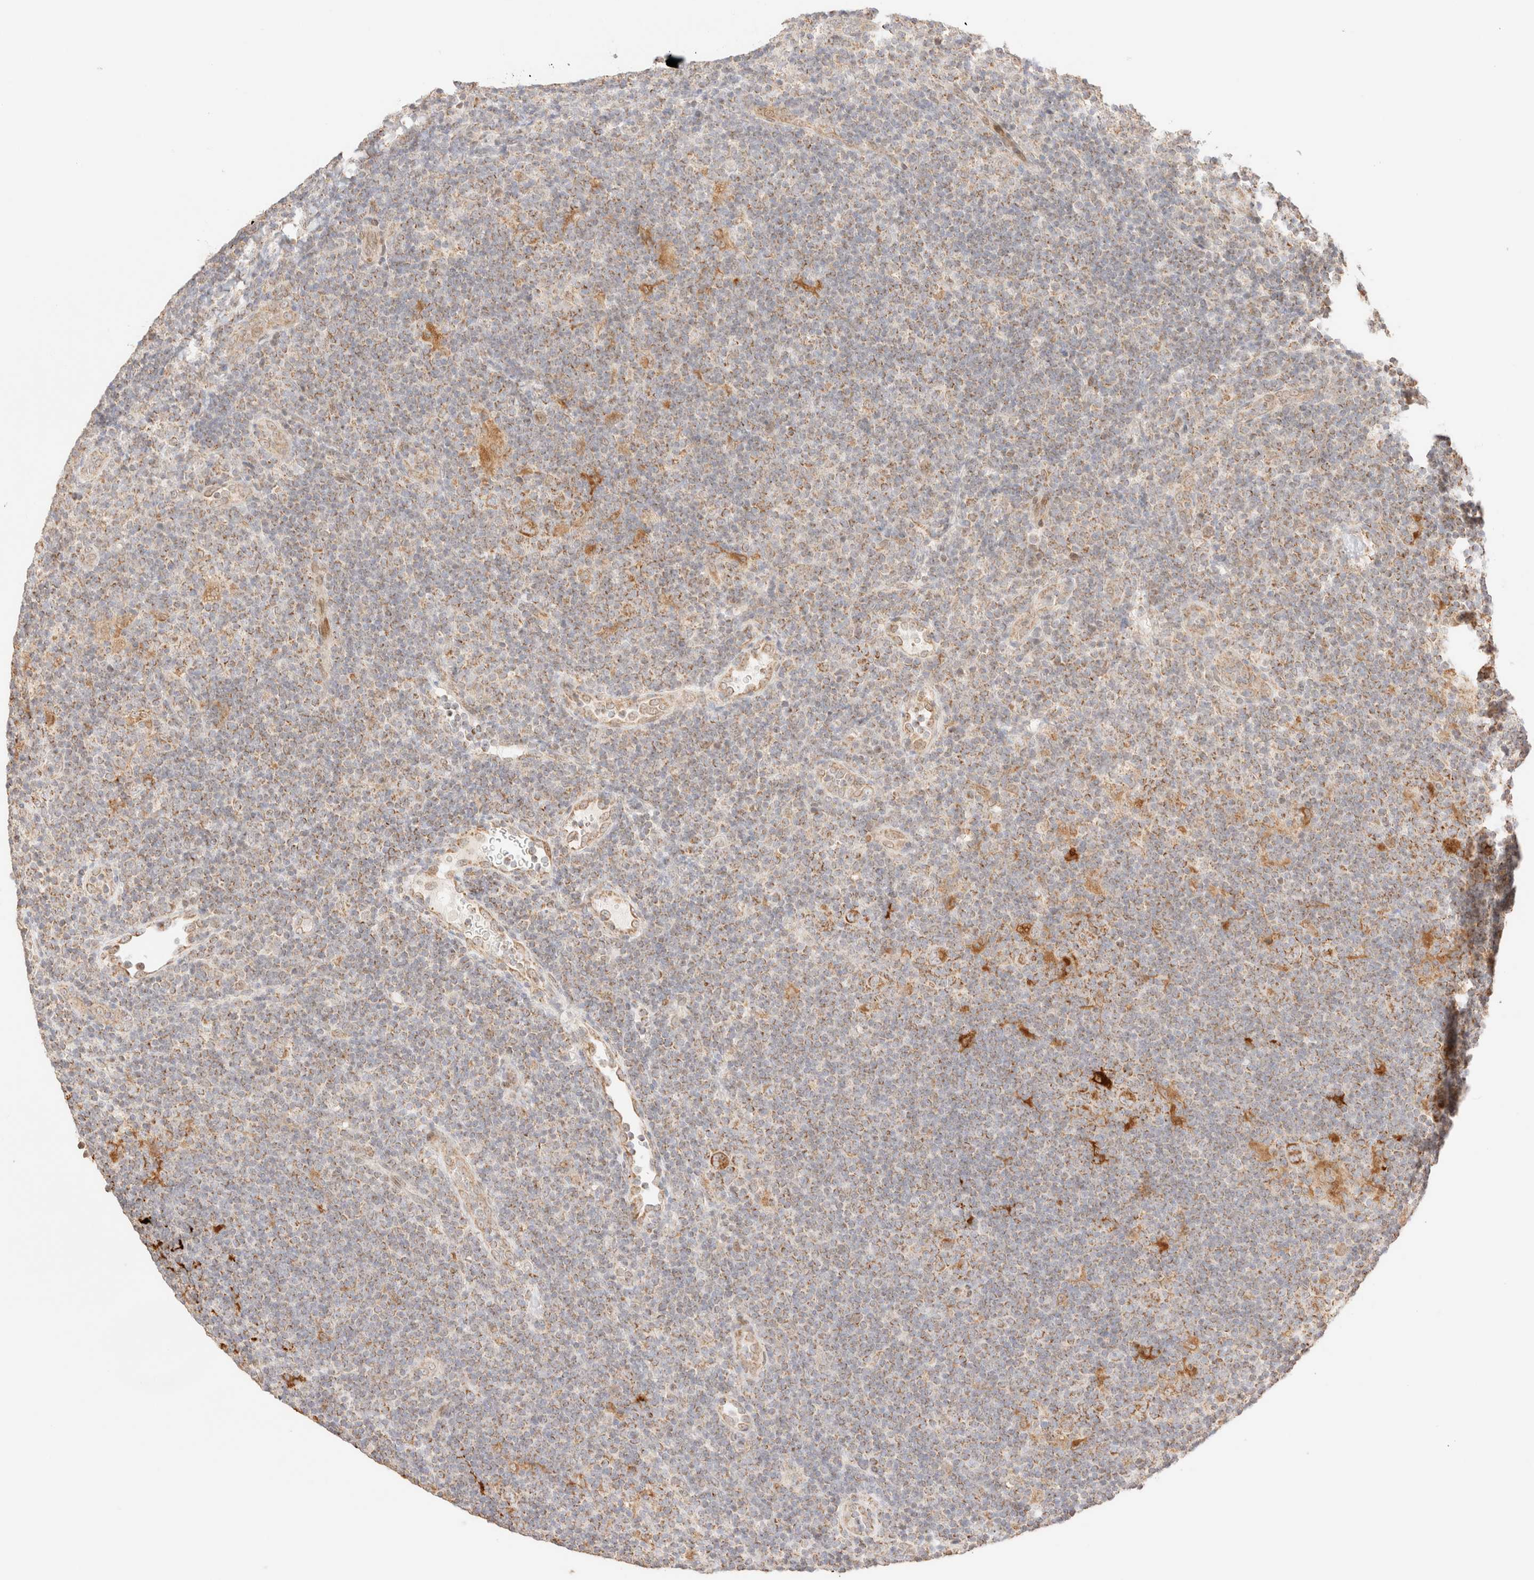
{"staining": {"intensity": "moderate", "quantity": ">75%", "location": "cytoplasmic/membranous"}, "tissue": "lymphoma", "cell_type": "Tumor cells", "image_type": "cancer", "snomed": [{"axis": "morphology", "description": "Hodgkin's disease, NOS"}, {"axis": "topography", "description": "Lymph node"}], "caption": "Immunohistochemical staining of human lymphoma demonstrates medium levels of moderate cytoplasmic/membranous positivity in approximately >75% of tumor cells.", "gene": "TACO1", "patient": {"sex": "female", "age": 57}}